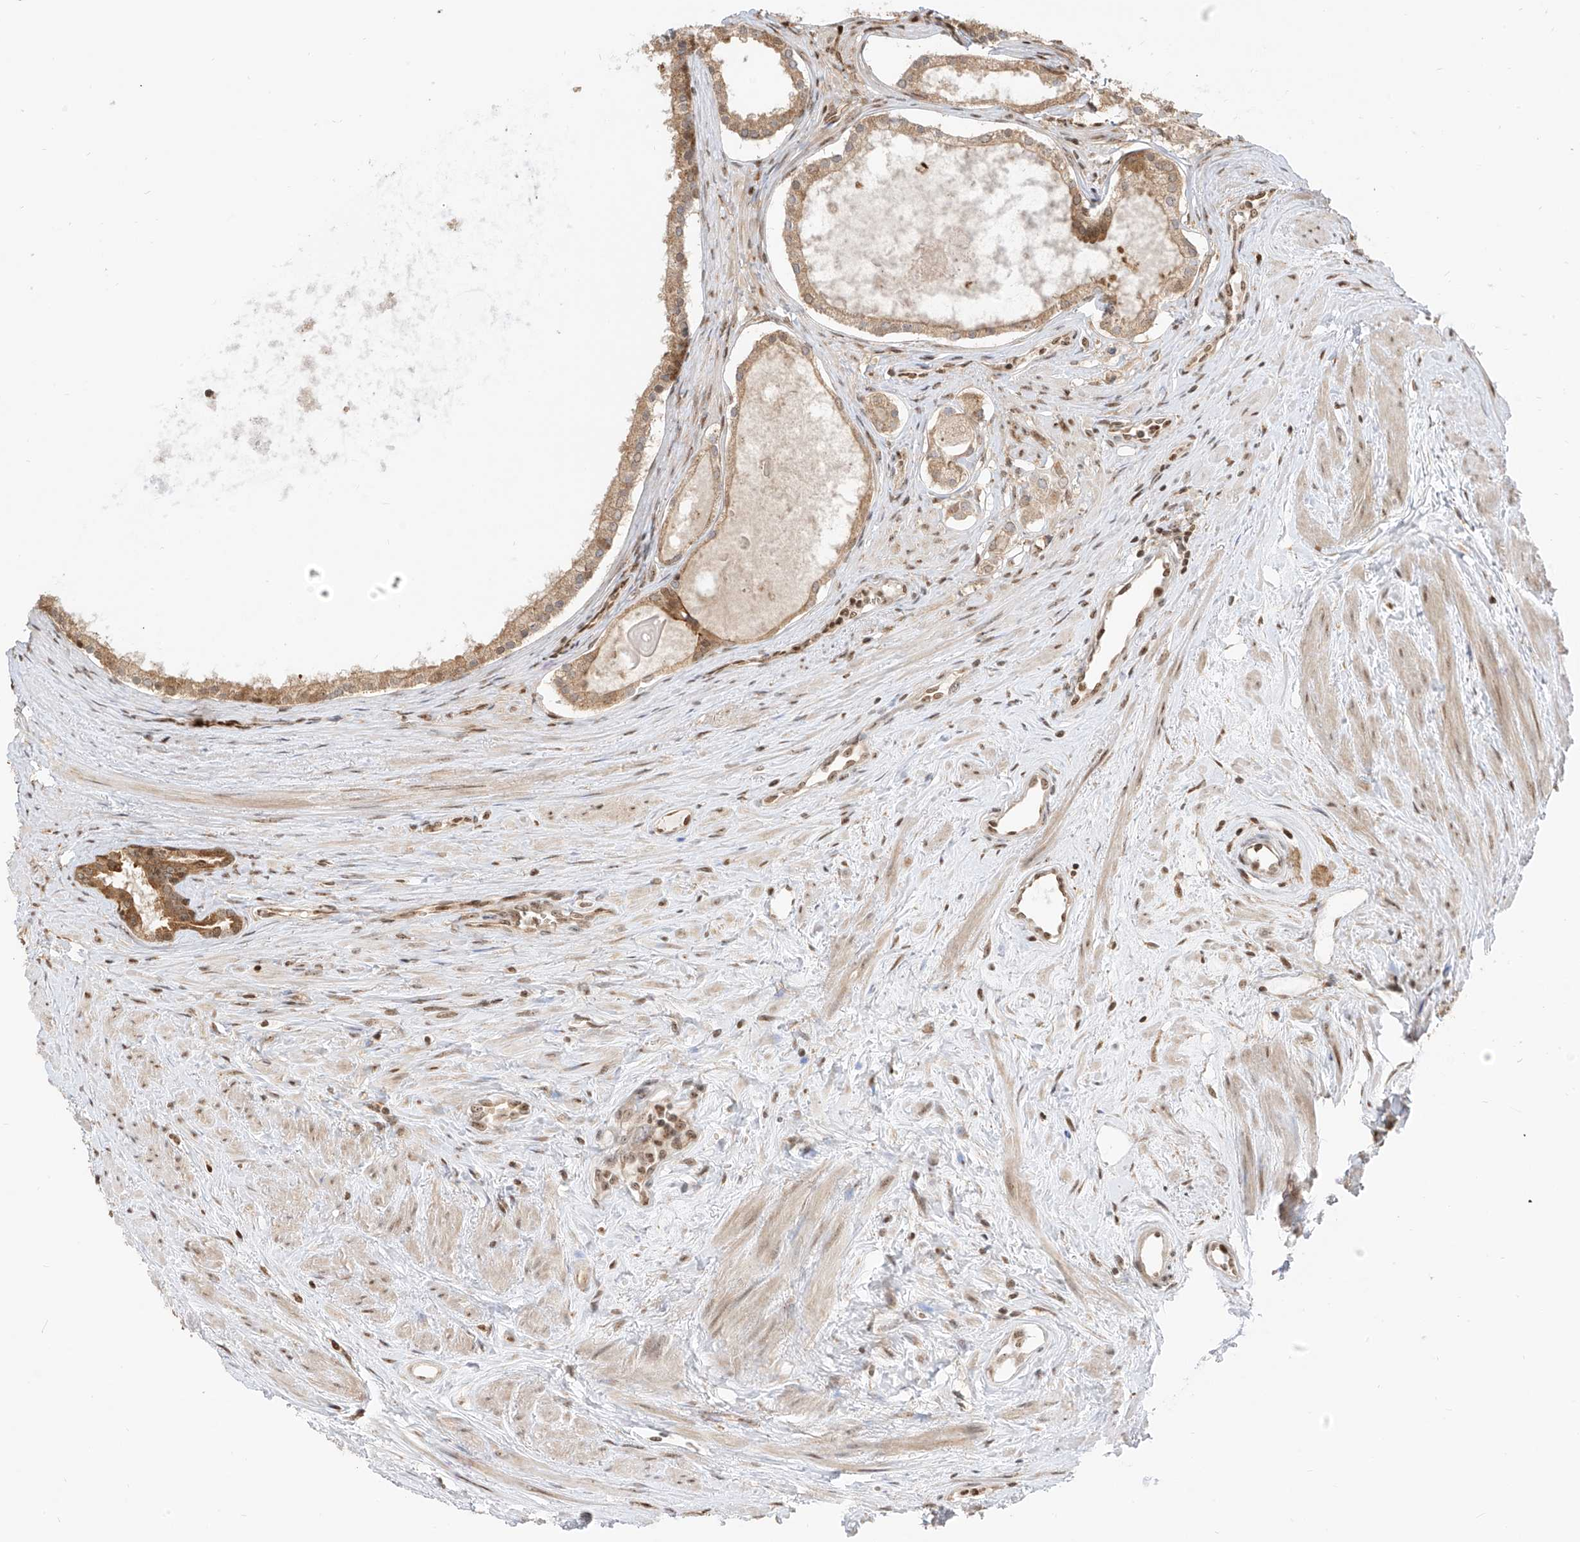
{"staining": {"intensity": "weak", "quantity": ">75%", "location": "cytoplasmic/membranous"}, "tissue": "prostate cancer", "cell_type": "Tumor cells", "image_type": "cancer", "snomed": [{"axis": "morphology", "description": "Adenocarcinoma, High grade"}, {"axis": "topography", "description": "Prostate"}], "caption": "Immunohistochemistry (IHC) image of neoplastic tissue: prostate adenocarcinoma (high-grade) stained using immunohistochemistry shows low levels of weak protein expression localized specifically in the cytoplasmic/membranous of tumor cells, appearing as a cytoplasmic/membranous brown color.", "gene": "VMP1", "patient": {"sex": "male", "age": 68}}